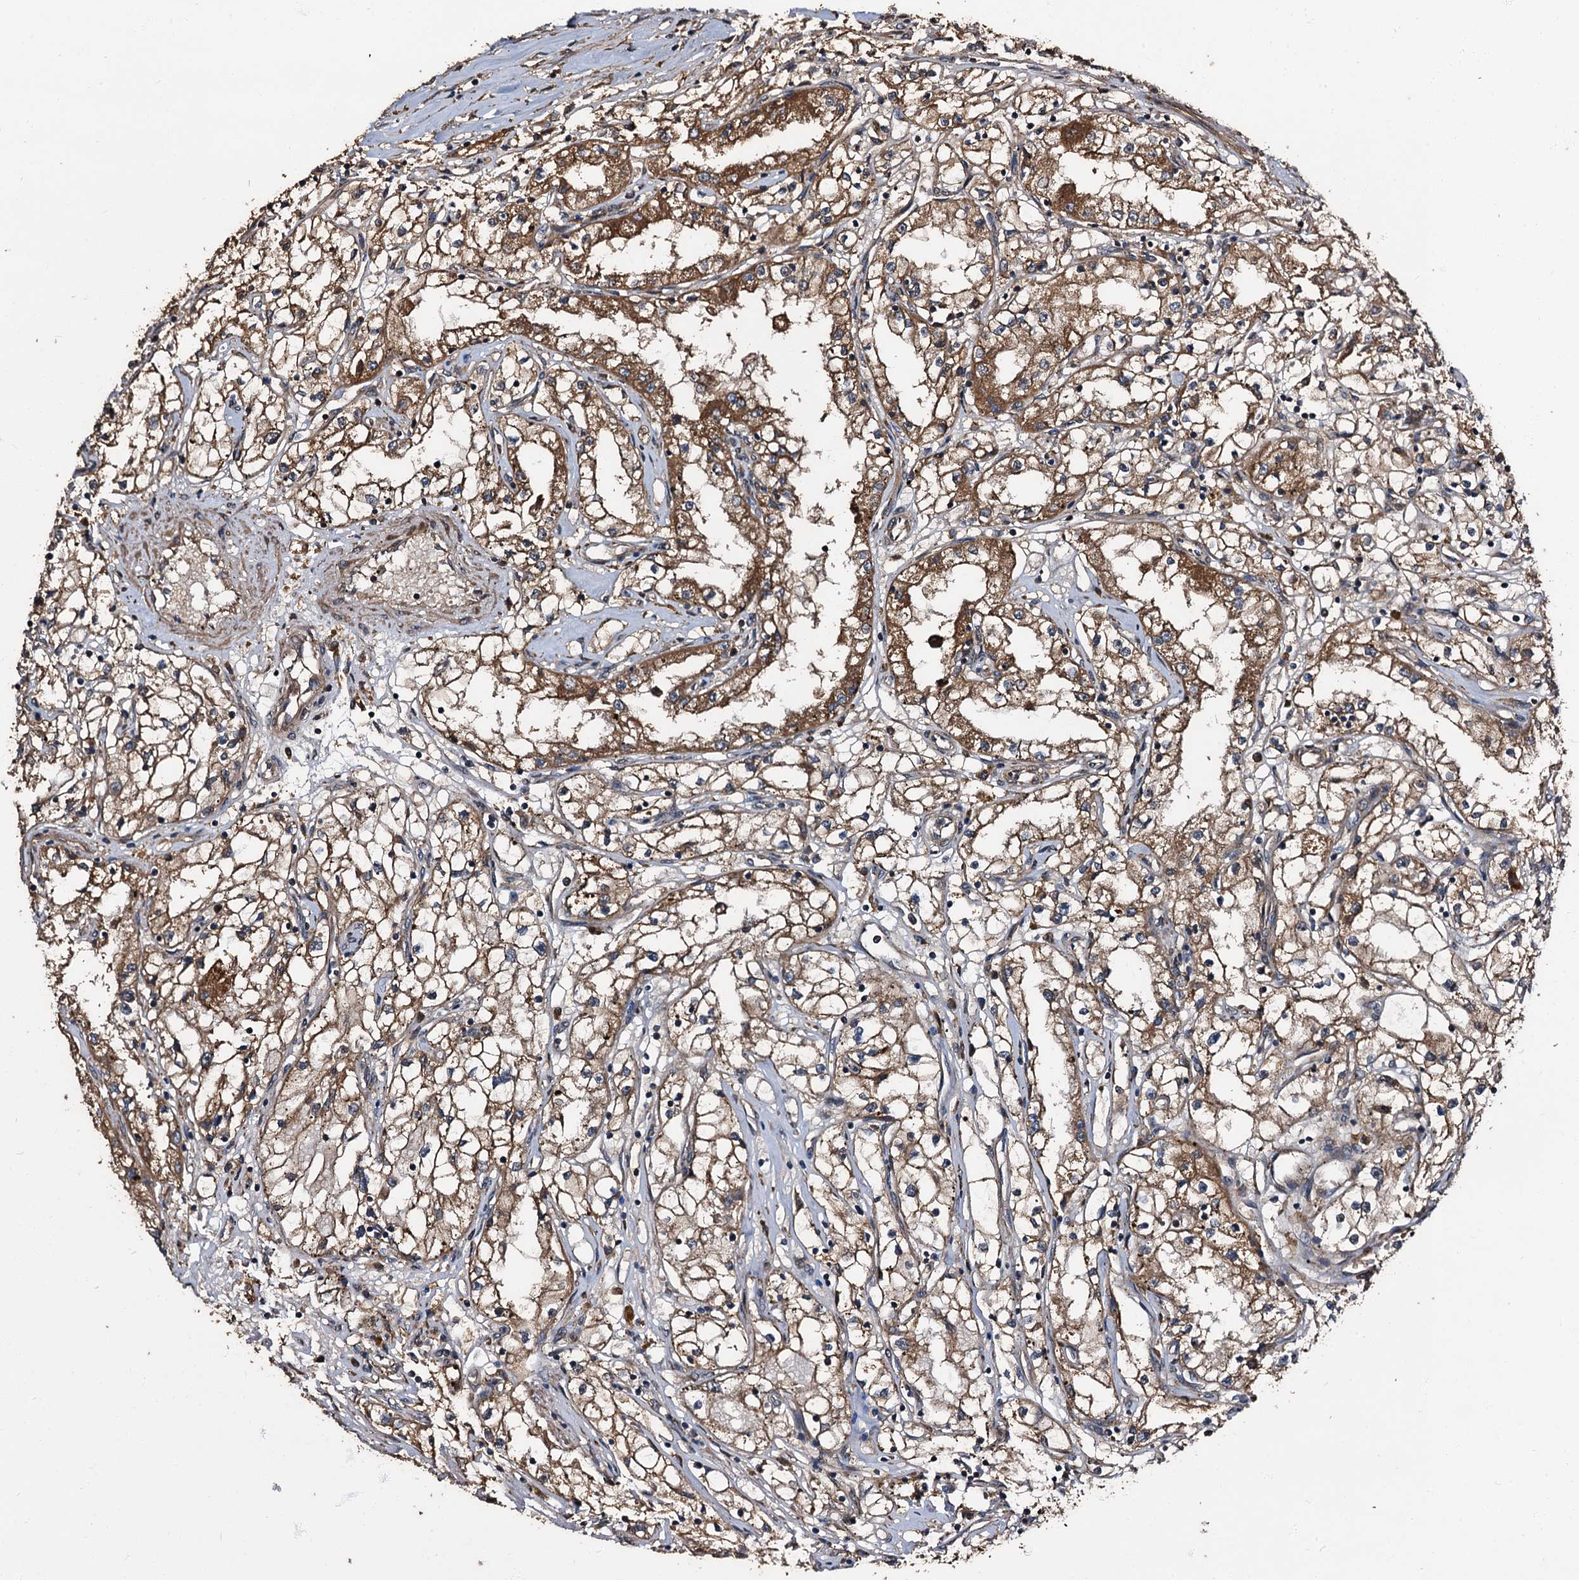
{"staining": {"intensity": "moderate", "quantity": ">75%", "location": "cytoplasmic/membranous"}, "tissue": "renal cancer", "cell_type": "Tumor cells", "image_type": "cancer", "snomed": [{"axis": "morphology", "description": "Adenocarcinoma, NOS"}, {"axis": "topography", "description": "Kidney"}], "caption": "Immunohistochemistry (IHC) of human renal adenocarcinoma demonstrates medium levels of moderate cytoplasmic/membranous expression in about >75% of tumor cells.", "gene": "PEX5", "patient": {"sex": "male", "age": 56}}